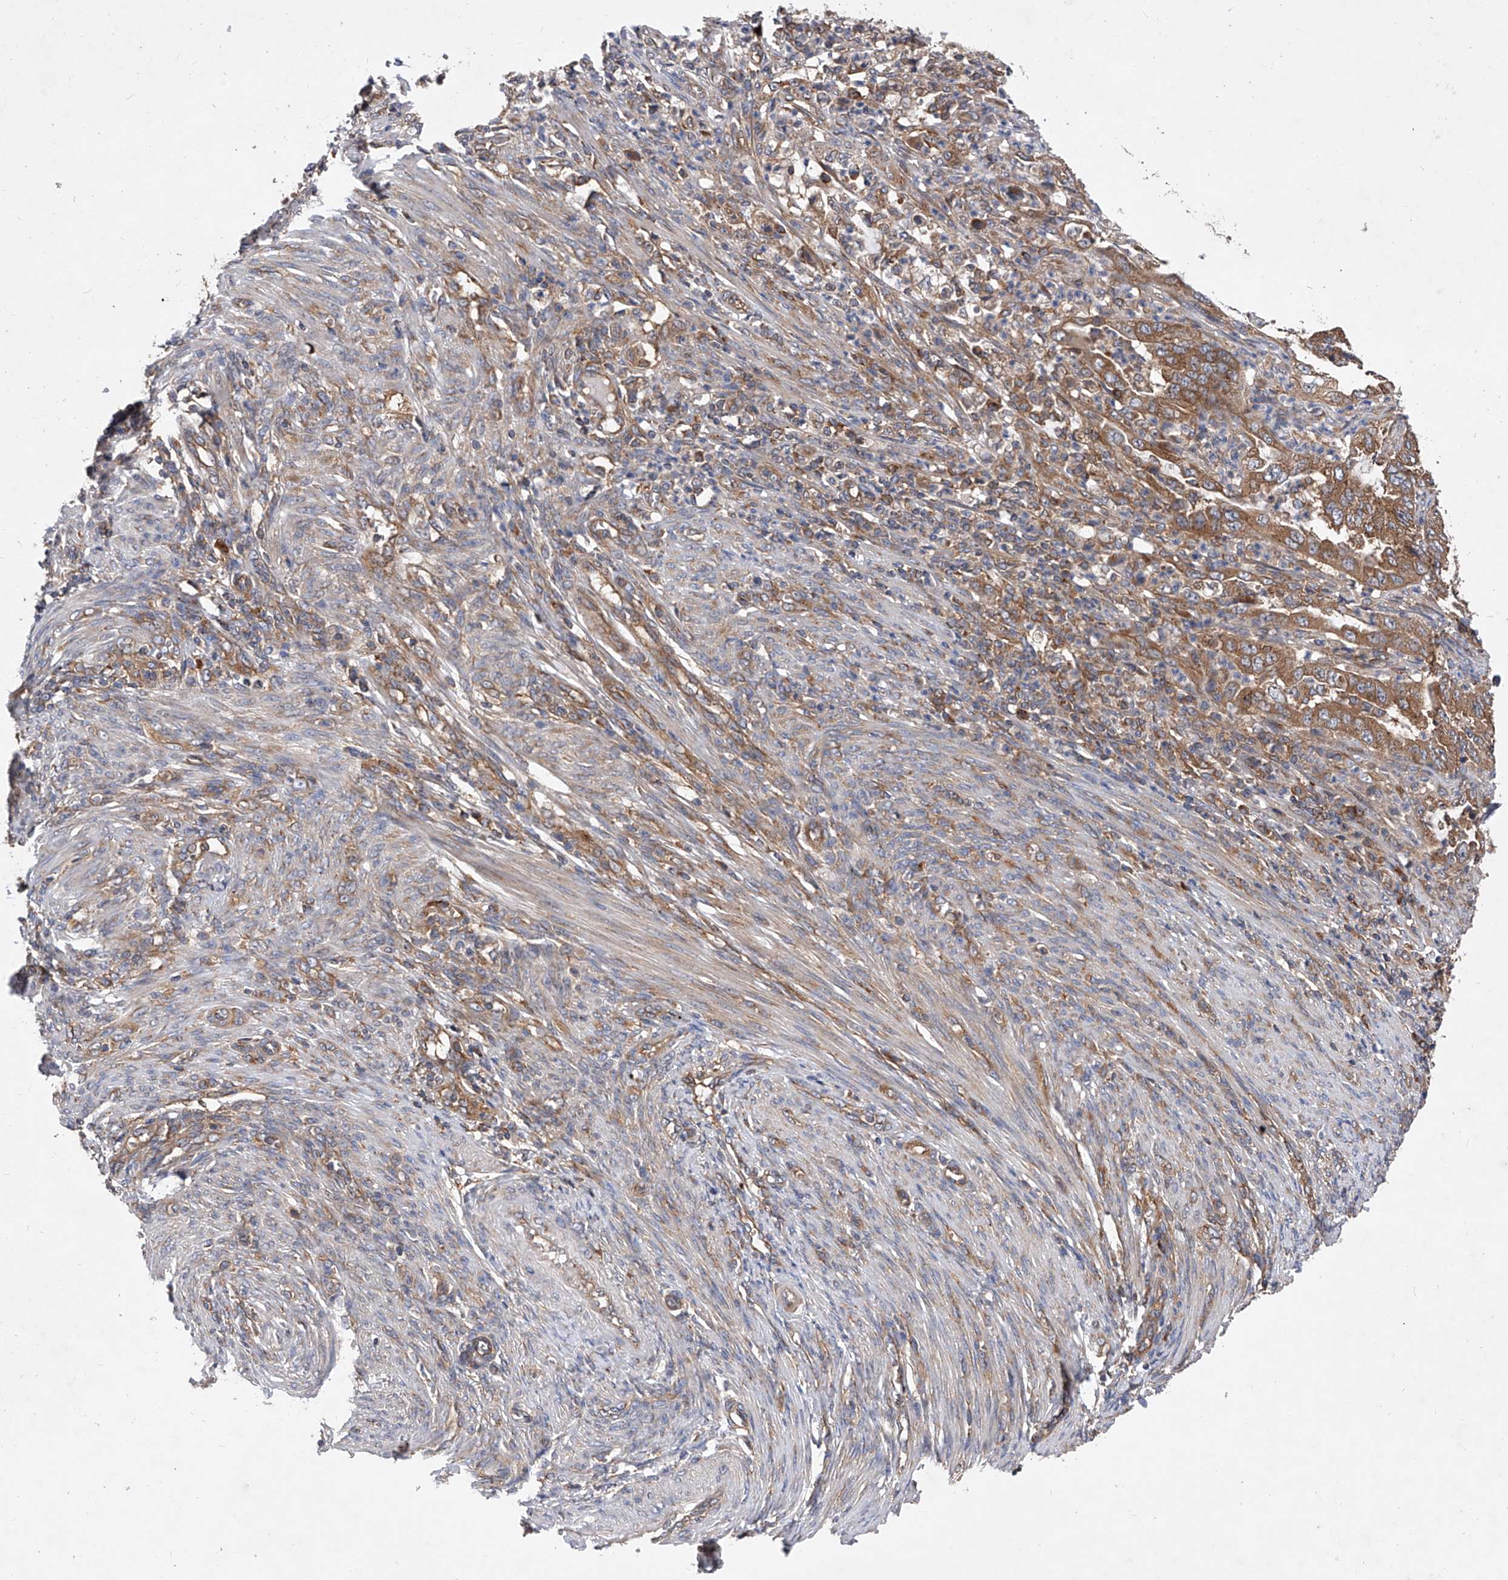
{"staining": {"intensity": "moderate", "quantity": ">75%", "location": "cytoplasmic/membranous"}, "tissue": "endometrial cancer", "cell_type": "Tumor cells", "image_type": "cancer", "snomed": [{"axis": "morphology", "description": "Adenocarcinoma, NOS"}, {"axis": "topography", "description": "Endometrium"}], "caption": "Protein staining by IHC exhibits moderate cytoplasmic/membranous staining in approximately >75% of tumor cells in adenocarcinoma (endometrial).", "gene": "CFAP410", "patient": {"sex": "female", "age": 51}}